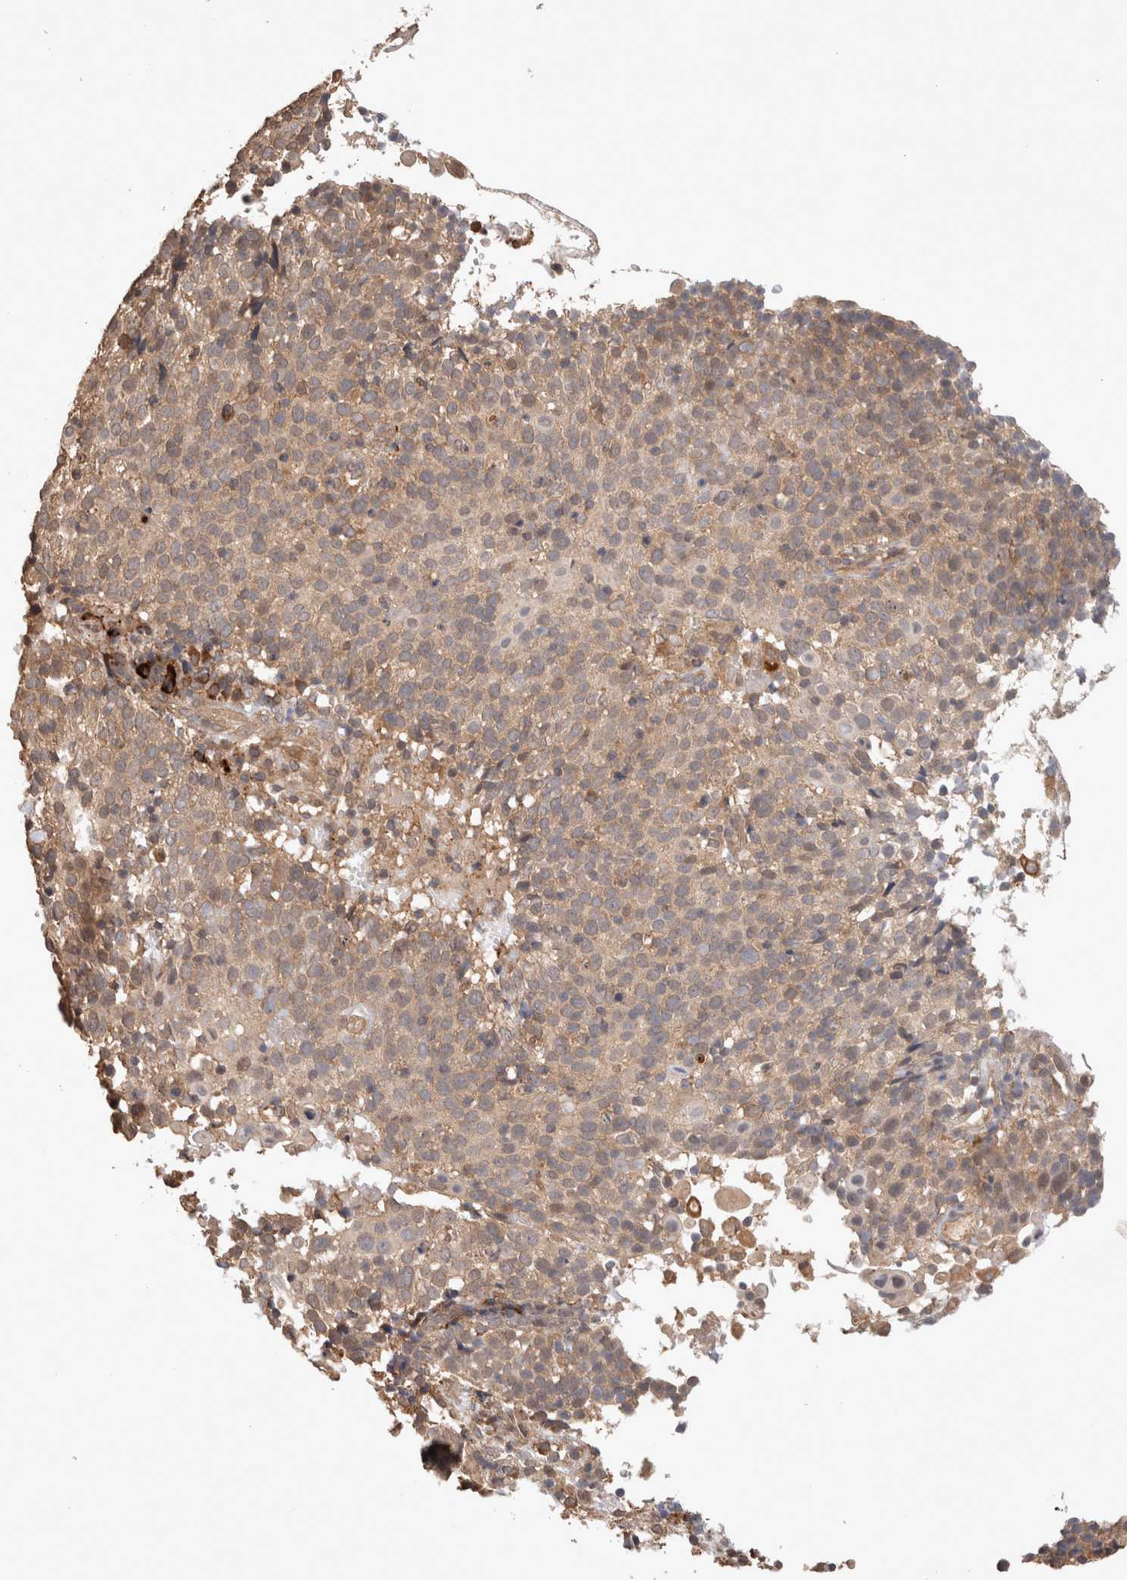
{"staining": {"intensity": "moderate", "quantity": "<25%", "location": "cytoplasmic/membranous"}, "tissue": "cervical cancer", "cell_type": "Tumor cells", "image_type": "cancer", "snomed": [{"axis": "morphology", "description": "Squamous cell carcinoma, NOS"}, {"axis": "topography", "description": "Cervix"}], "caption": "Protein staining exhibits moderate cytoplasmic/membranous expression in about <25% of tumor cells in cervical cancer (squamous cell carcinoma).", "gene": "HROB", "patient": {"sex": "female", "age": 74}}